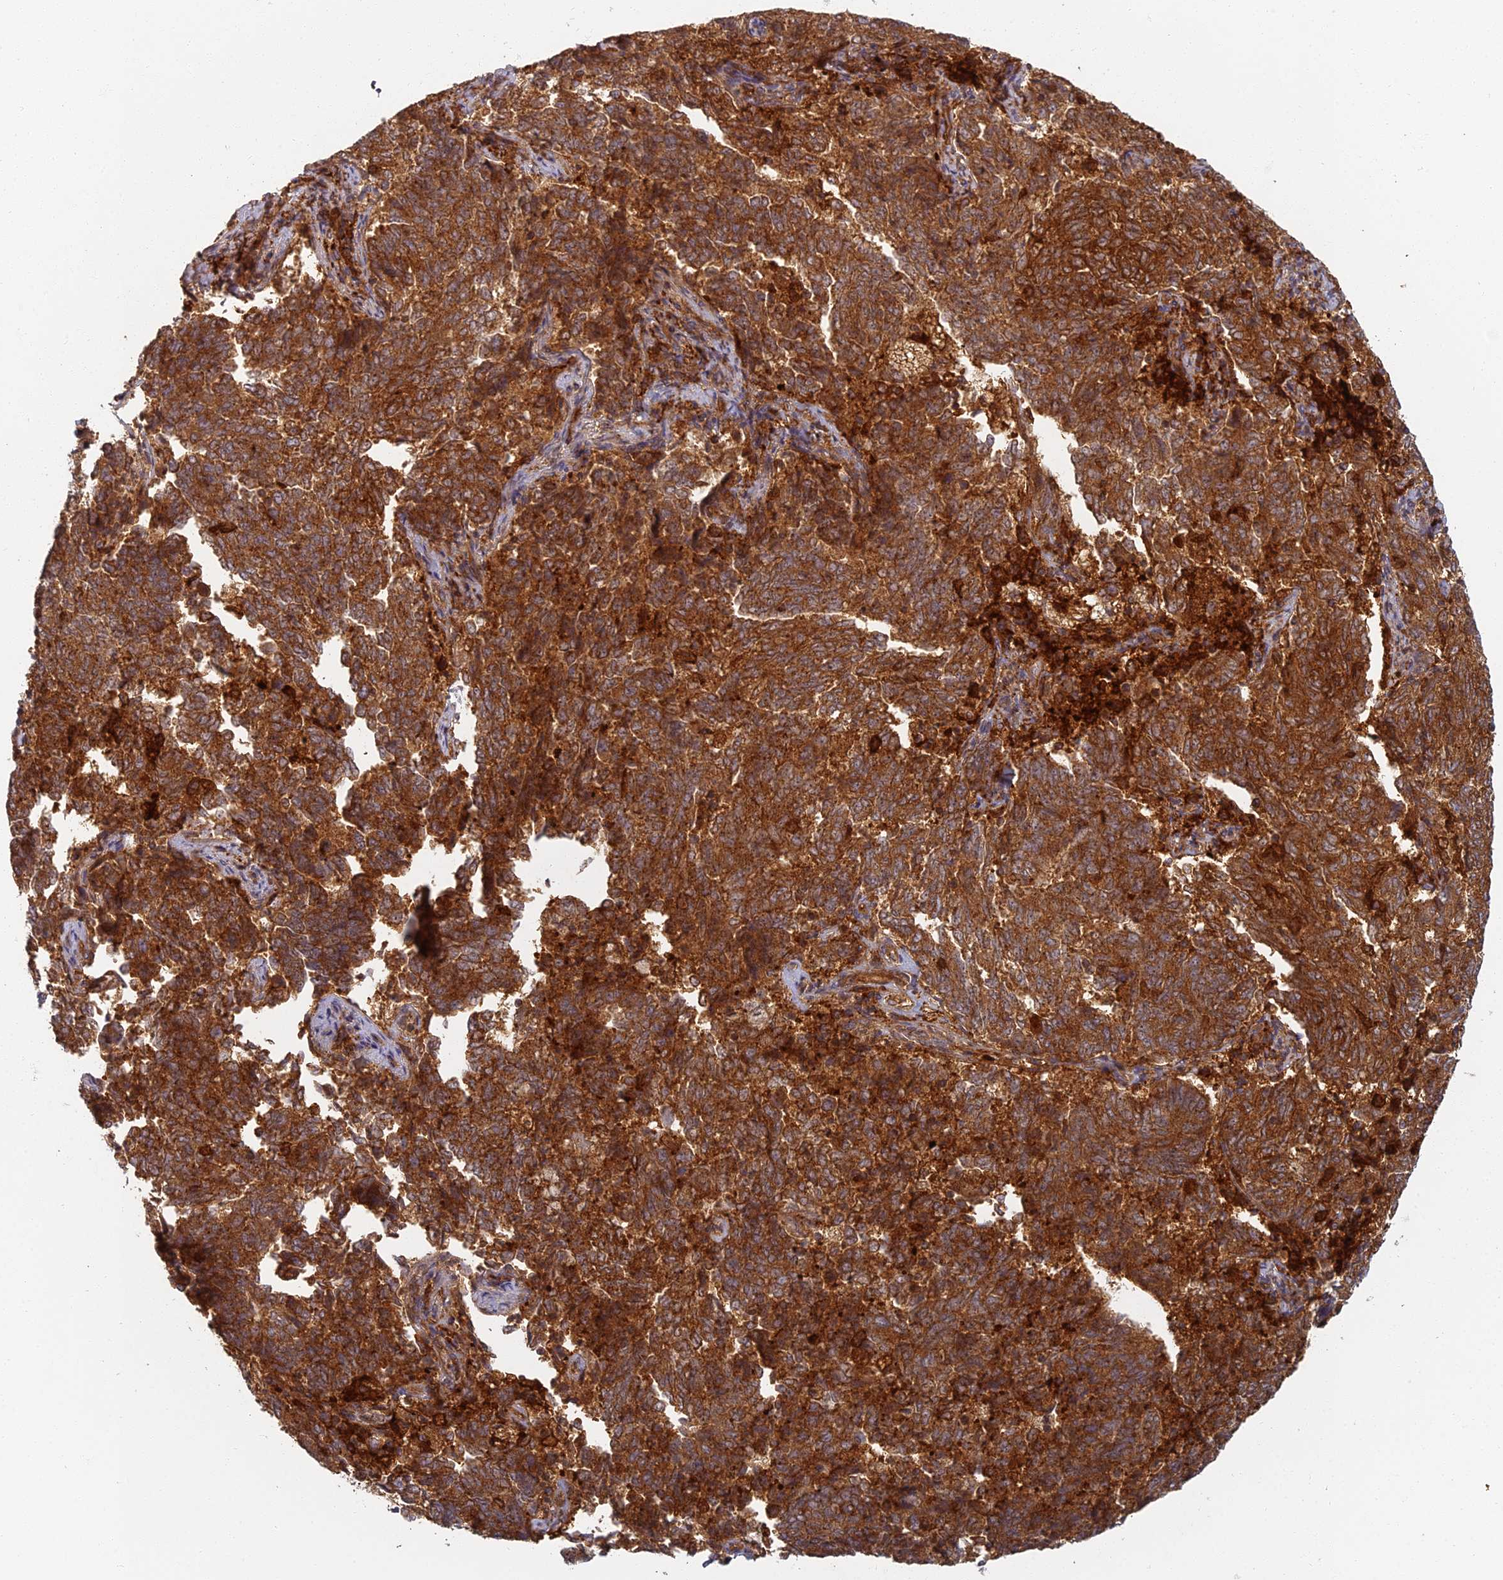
{"staining": {"intensity": "strong", "quantity": ">75%", "location": "cytoplasmic/membranous"}, "tissue": "endometrial cancer", "cell_type": "Tumor cells", "image_type": "cancer", "snomed": [{"axis": "morphology", "description": "Adenocarcinoma, NOS"}, {"axis": "topography", "description": "Endometrium"}], "caption": "An IHC histopathology image of tumor tissue is shown. Protein staining in brown labels strong cytoplasmic/membranous positivity in endometrial cancer within tumor cells.", "gene": "INO80D", "patient": {"sex": "female", "age": 80}}